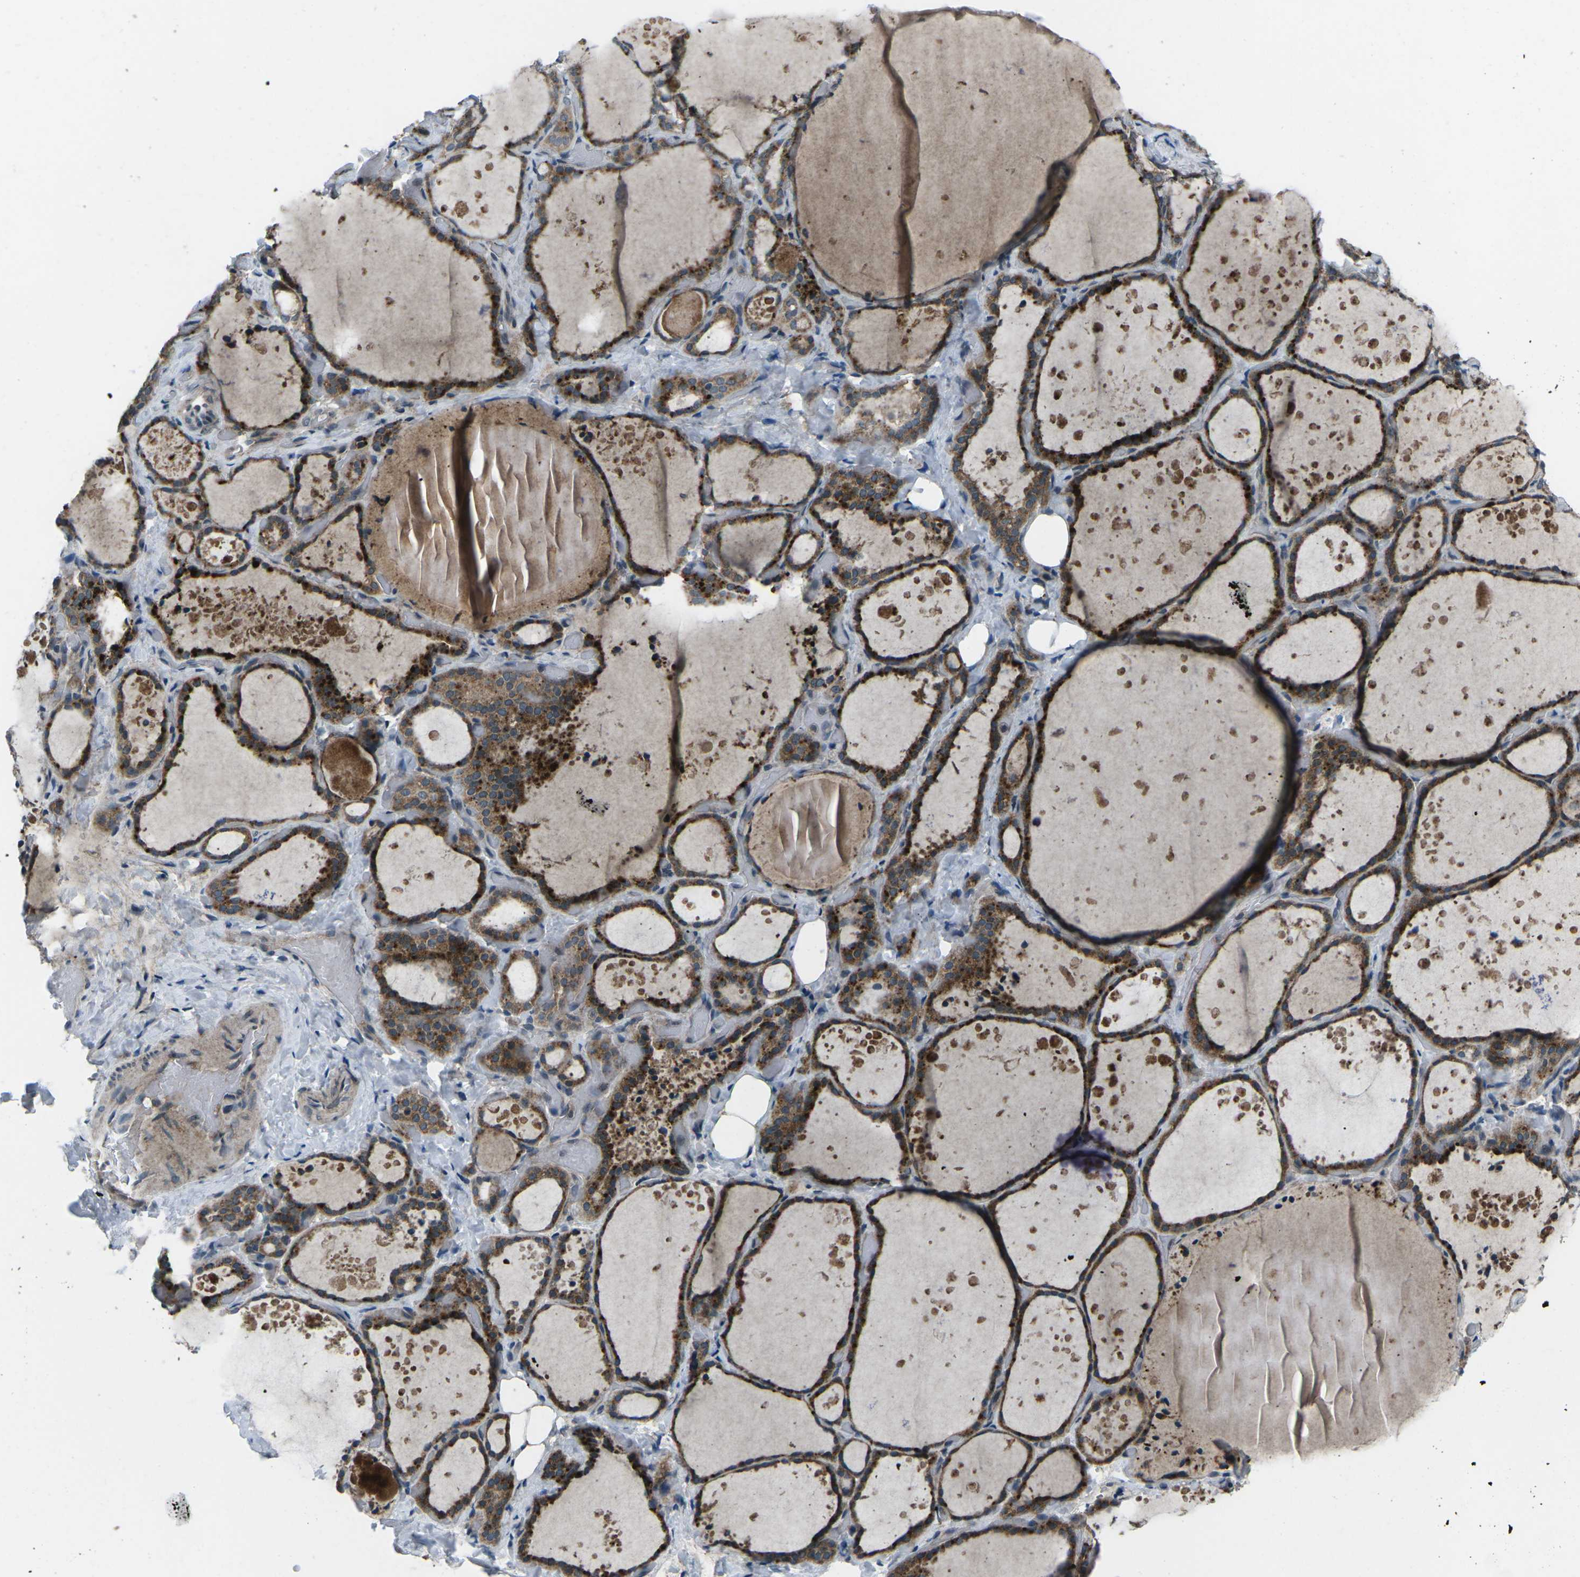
{"staining": {"intensity": "strong", "quantity": ">75%", "location": "cytoplasmic/membranous"}, "tissue": "thyroid gland", "cell_type": "Glandular cells", "image_type": "normal", "snomed": [{"axis": "morphology", "description": "Normal tissue, NOS"}, {"axis": "topography", "description": "Thyroid gland"}], "caption": "Protein staining exhibits strong cytoplasmic/membranous staining in approximately >75% of glandular cells in unremarkable thyroid gland.", "gene": "CDK16", "patient": {"sex": "female", "age": 44}}